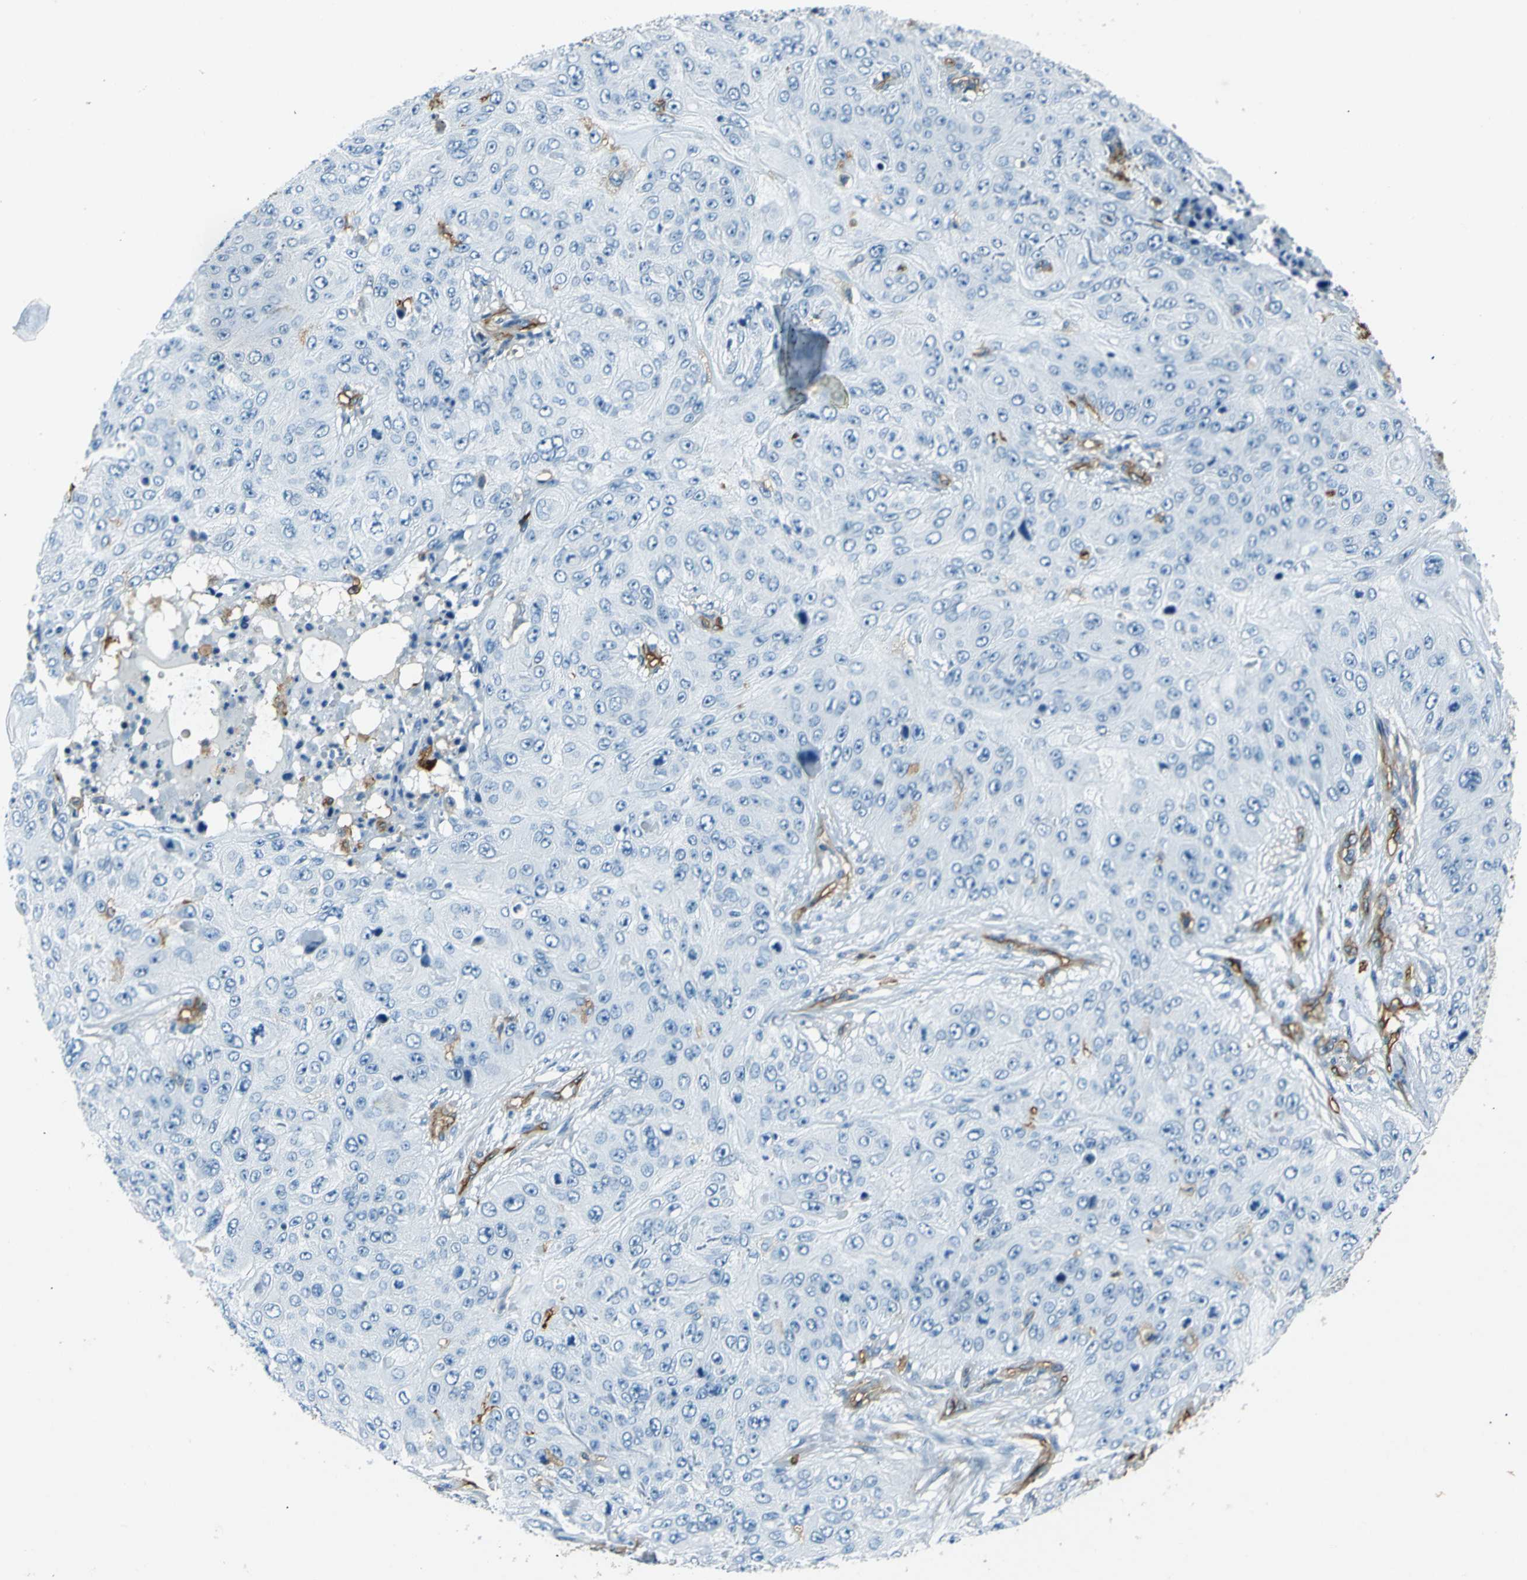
{"staining": {"intensity": "negative", "quantity": "none", "location": "none"}, "tissue": "skin cancer", "cell_type": "Tumor cells", "image_type": "cancer", "snomed": [{"axis": "morphology", "description": "Squamous cell carcinoma, NOS"}, {"axis": "topography", "description": "Skin"}], "caption": "DAB (3,3'-diaminobenzidine) immunohistochemical staining of squamous cell carcinoma (skin) reveals no significant staining in tumor cells. Nuclei are stained in blue.", "gene": "ENTPD1", "patient": {"sex": "female", "age": 80}}